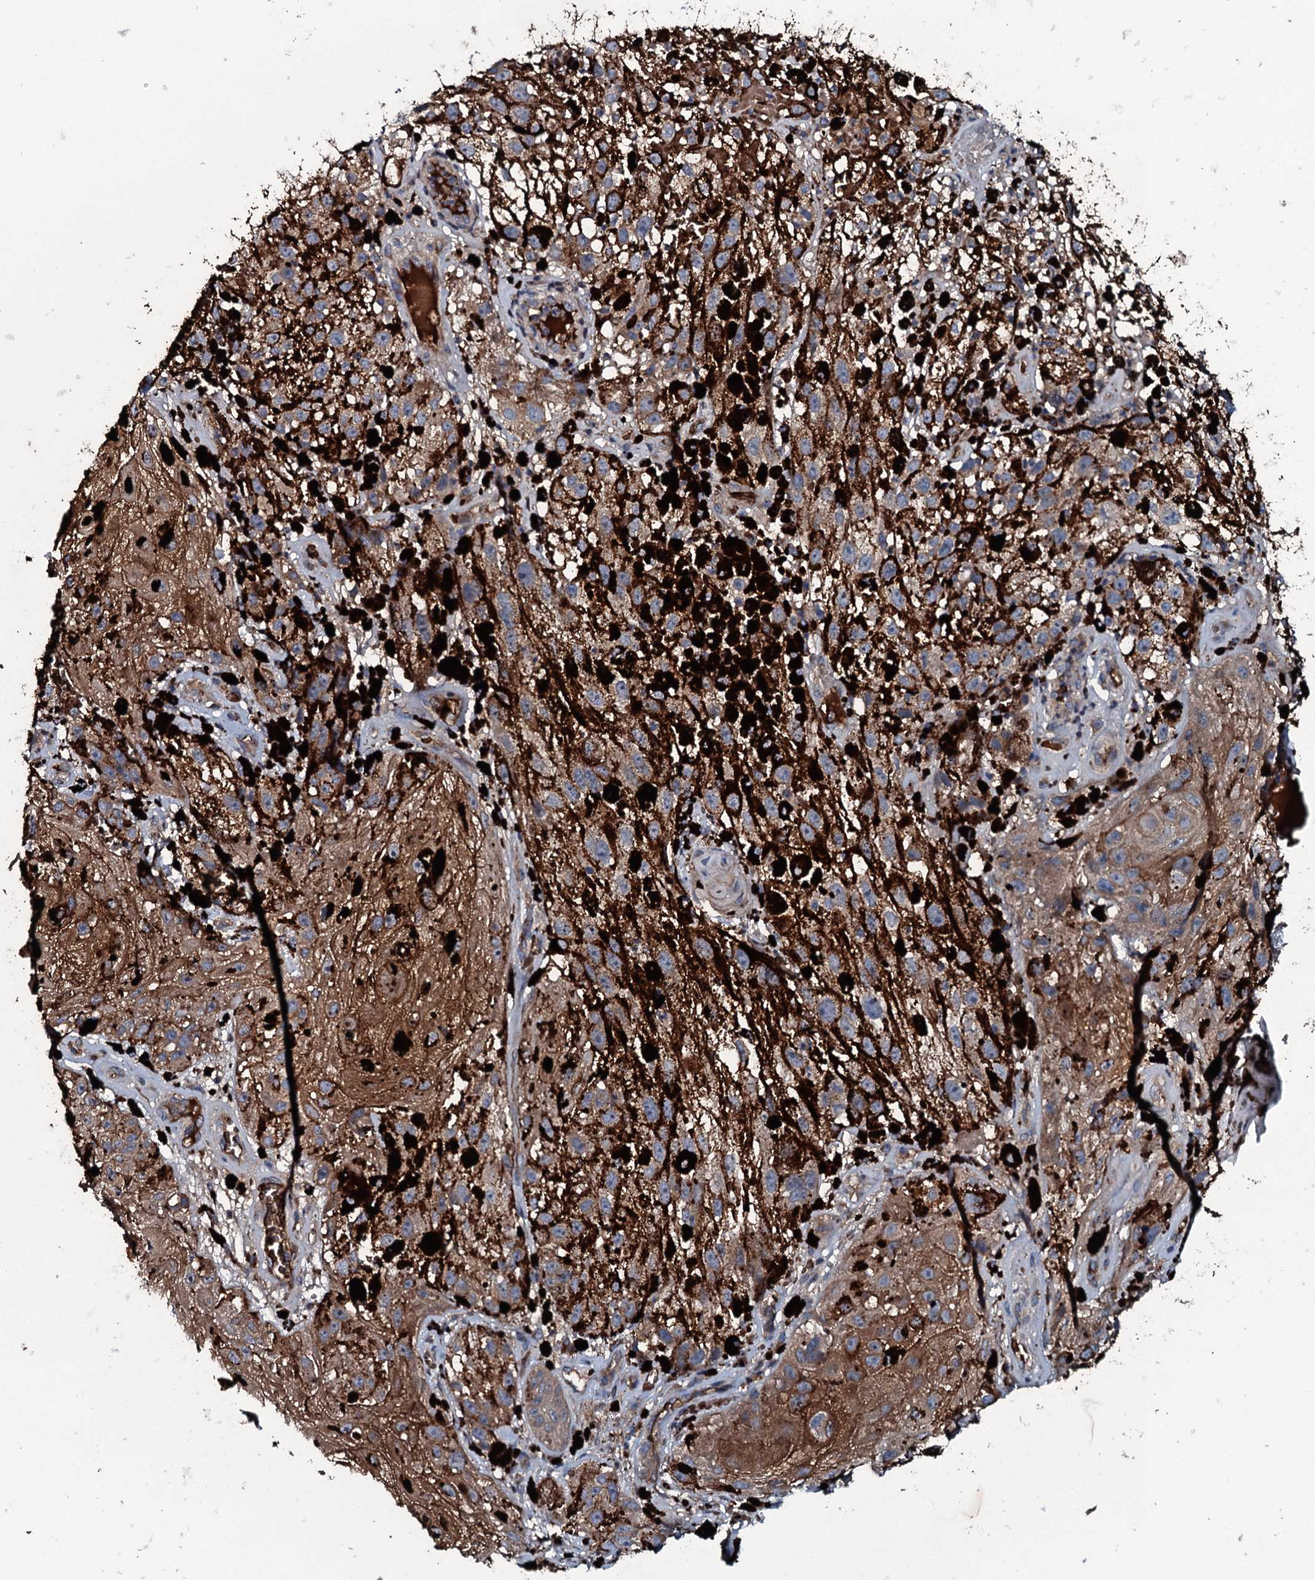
{"staining": {"intensity": "moderate", "quantity": ">75%", "location": "cytoplasmic/membranous"}, "tissue": "melanoma", "cell_type": "Tumor cells", "image_type": "cancer", "snomed": [{"axis": "morphology", "description": "Malignant melanoma, NOS"}, {"axis": "topography", "description": "Skin"}], "caption": "Malignant melanoma stained with DAB (3,3'-diaminobenzidine) immunohistochemistry displays medium levels of moderate cytoplasmic/membranous expression in approximately >75% of tumor cells. Nuclei are stained in blue.", "gene": "TRIM7", "patient": {"sex": "male", "age": 88}}